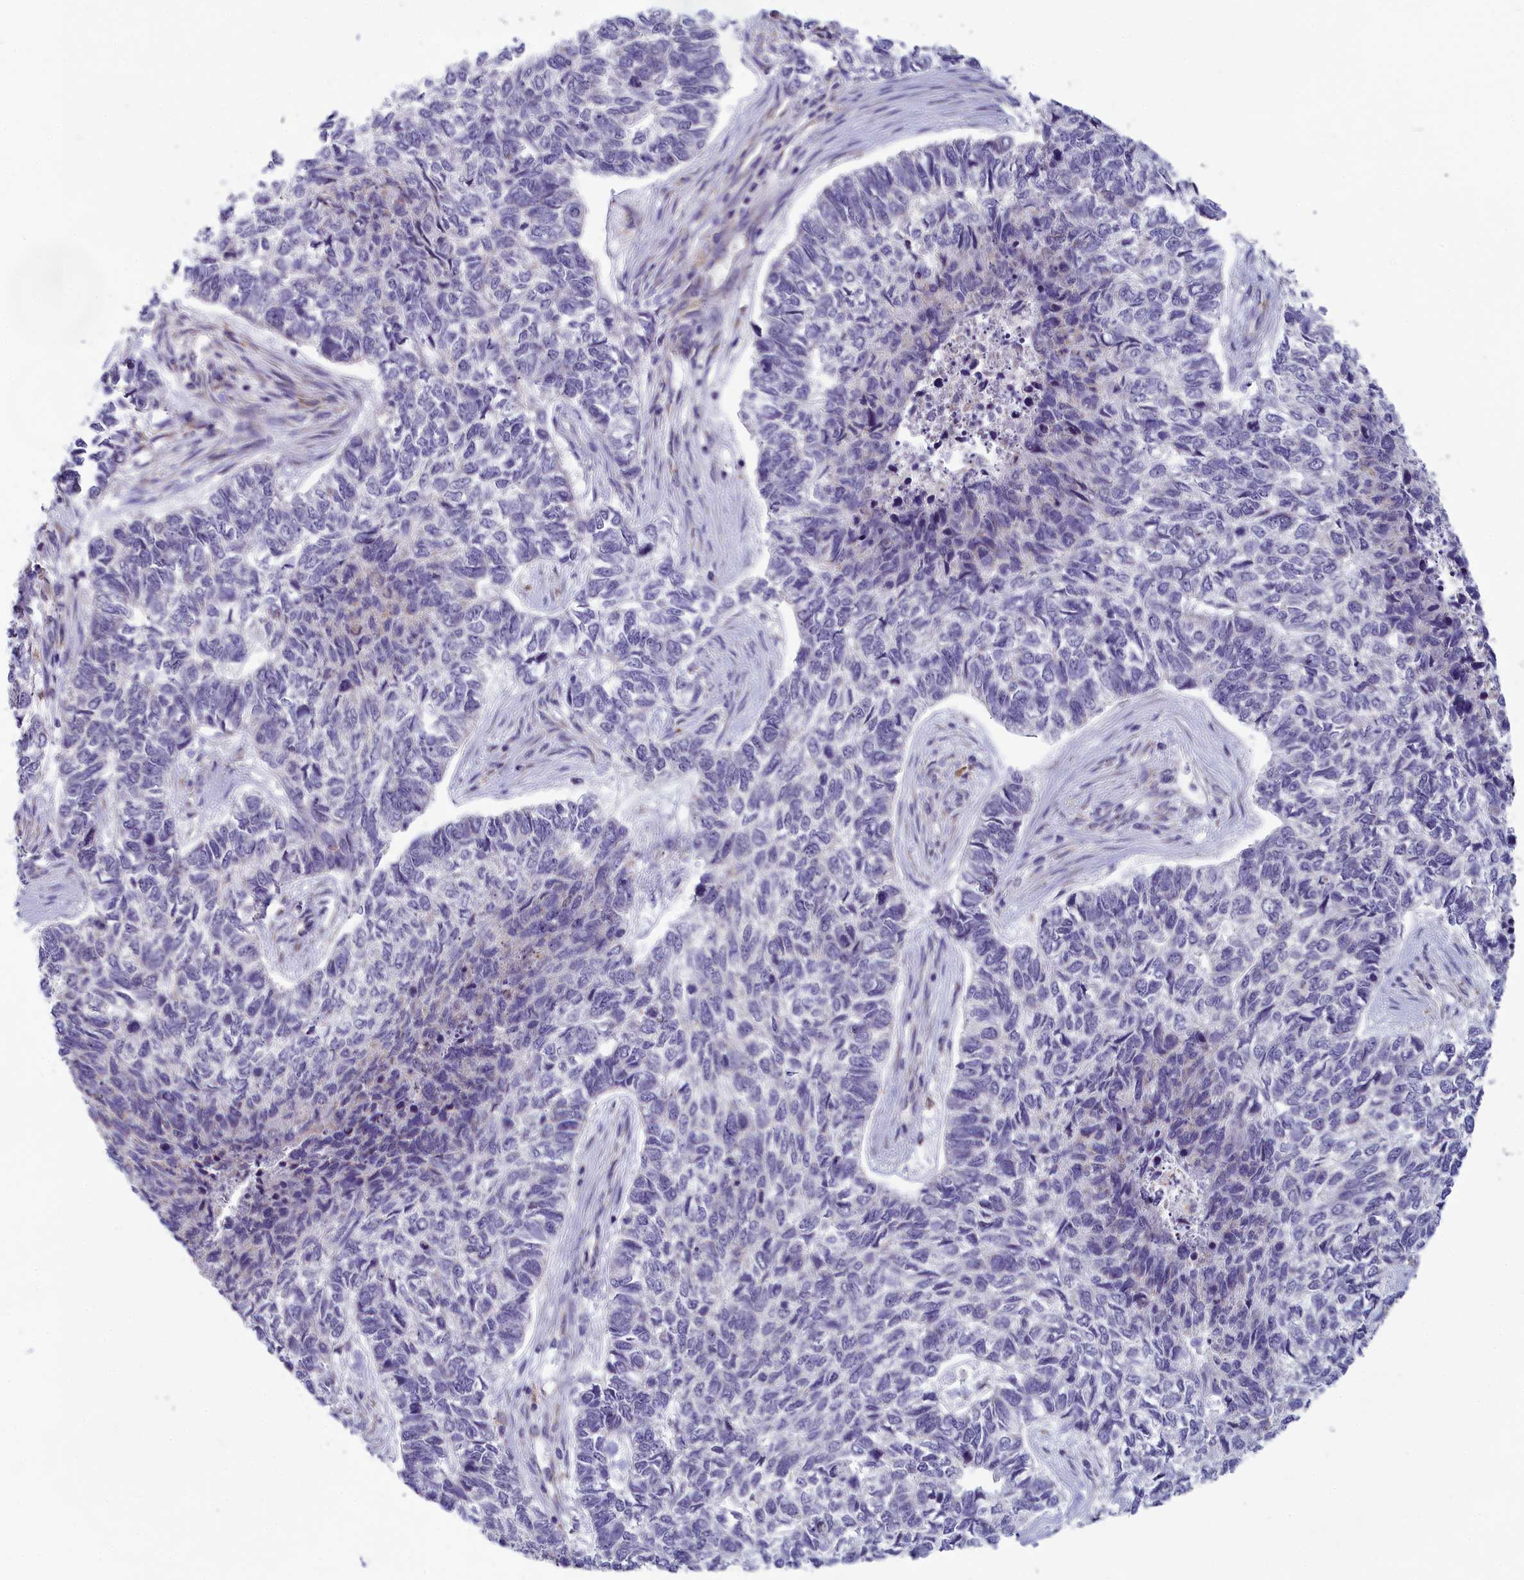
{"staining": {"intensity": "negative", "quantity": "none", "location": "none"}, "tissue": "skin cancer", "cell_type": "Tumor cells", "image_type": "cancer", "snomed": [{"axis": "morphology", "description": "Basal cell carcinoma"}, {"axis": "topography", "description": "Skin"}], "caption": "Immunohistochemistry photomicrograph of neoplastic tissue: basal cell carcinoma (skin) stained with DAB reveals no significant protein staining in tumor cells. Brightfield microscopy of immunohistochemistry (IHC) stained with DAB (3,3'-diaminobenzidine) (brown) and hematoxylin (blue), captured at high magnification.", "gene": "MRI1", "patient": {"sex": "female", "age": 65}}